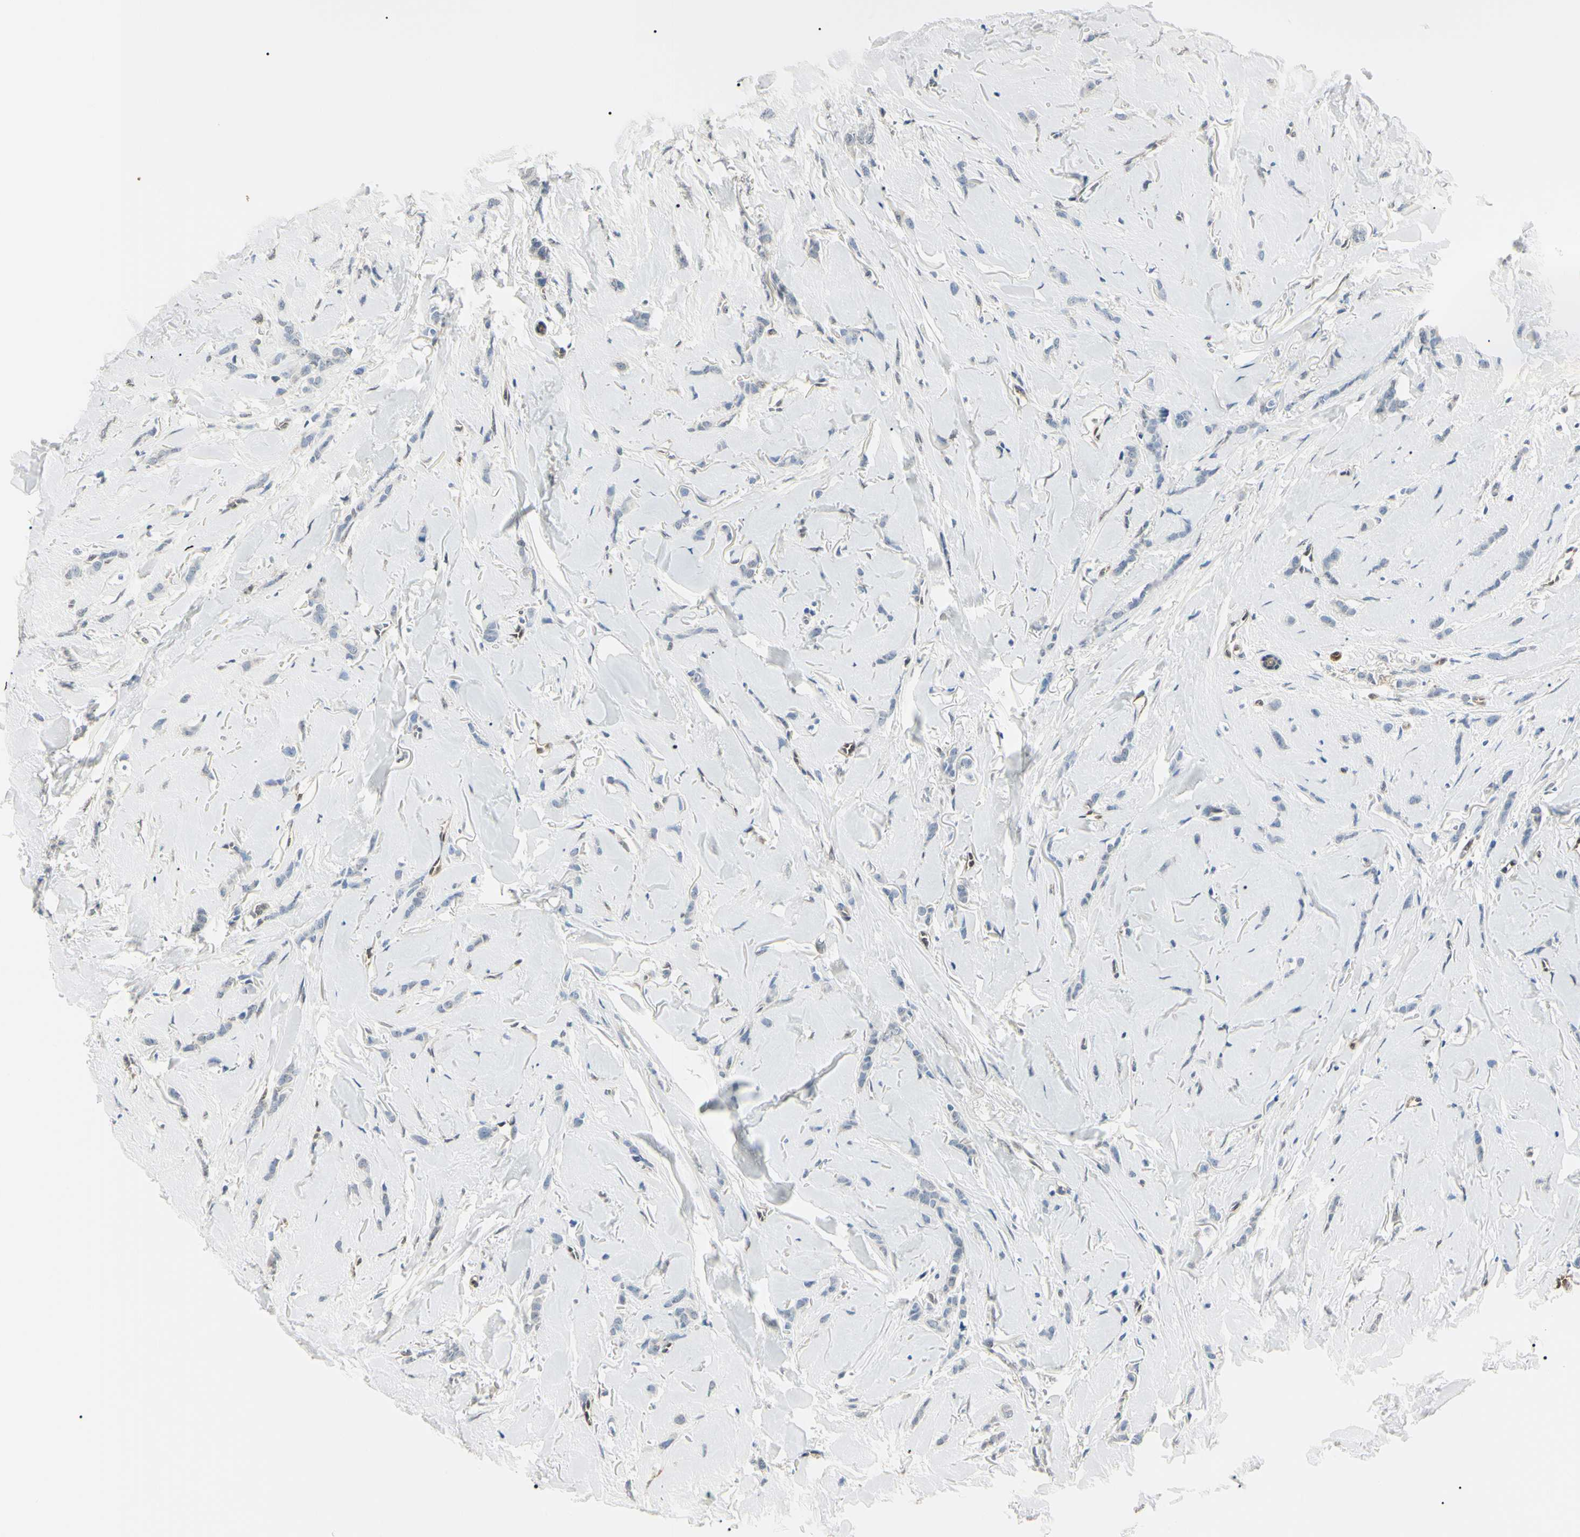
{"staining": {"intensity": "negative", "quantity": "none", "location": "none"}, "tissue": "breast cancer", "cell_type": "Tumor cells", "image_type": "cancer", "snomed": [{"axis": "morphology", "description": "Lobular carcinoma"}, {"axis": "topography", "description": "Skin"}, {"axis": "topography", "description": "Breast"}], "caption": "The micrograph displays no staining of tumor cells in breast lobular carcinoma.", "gene": "AKR1C3", "patient": {"sex": "female", "age": 46}}